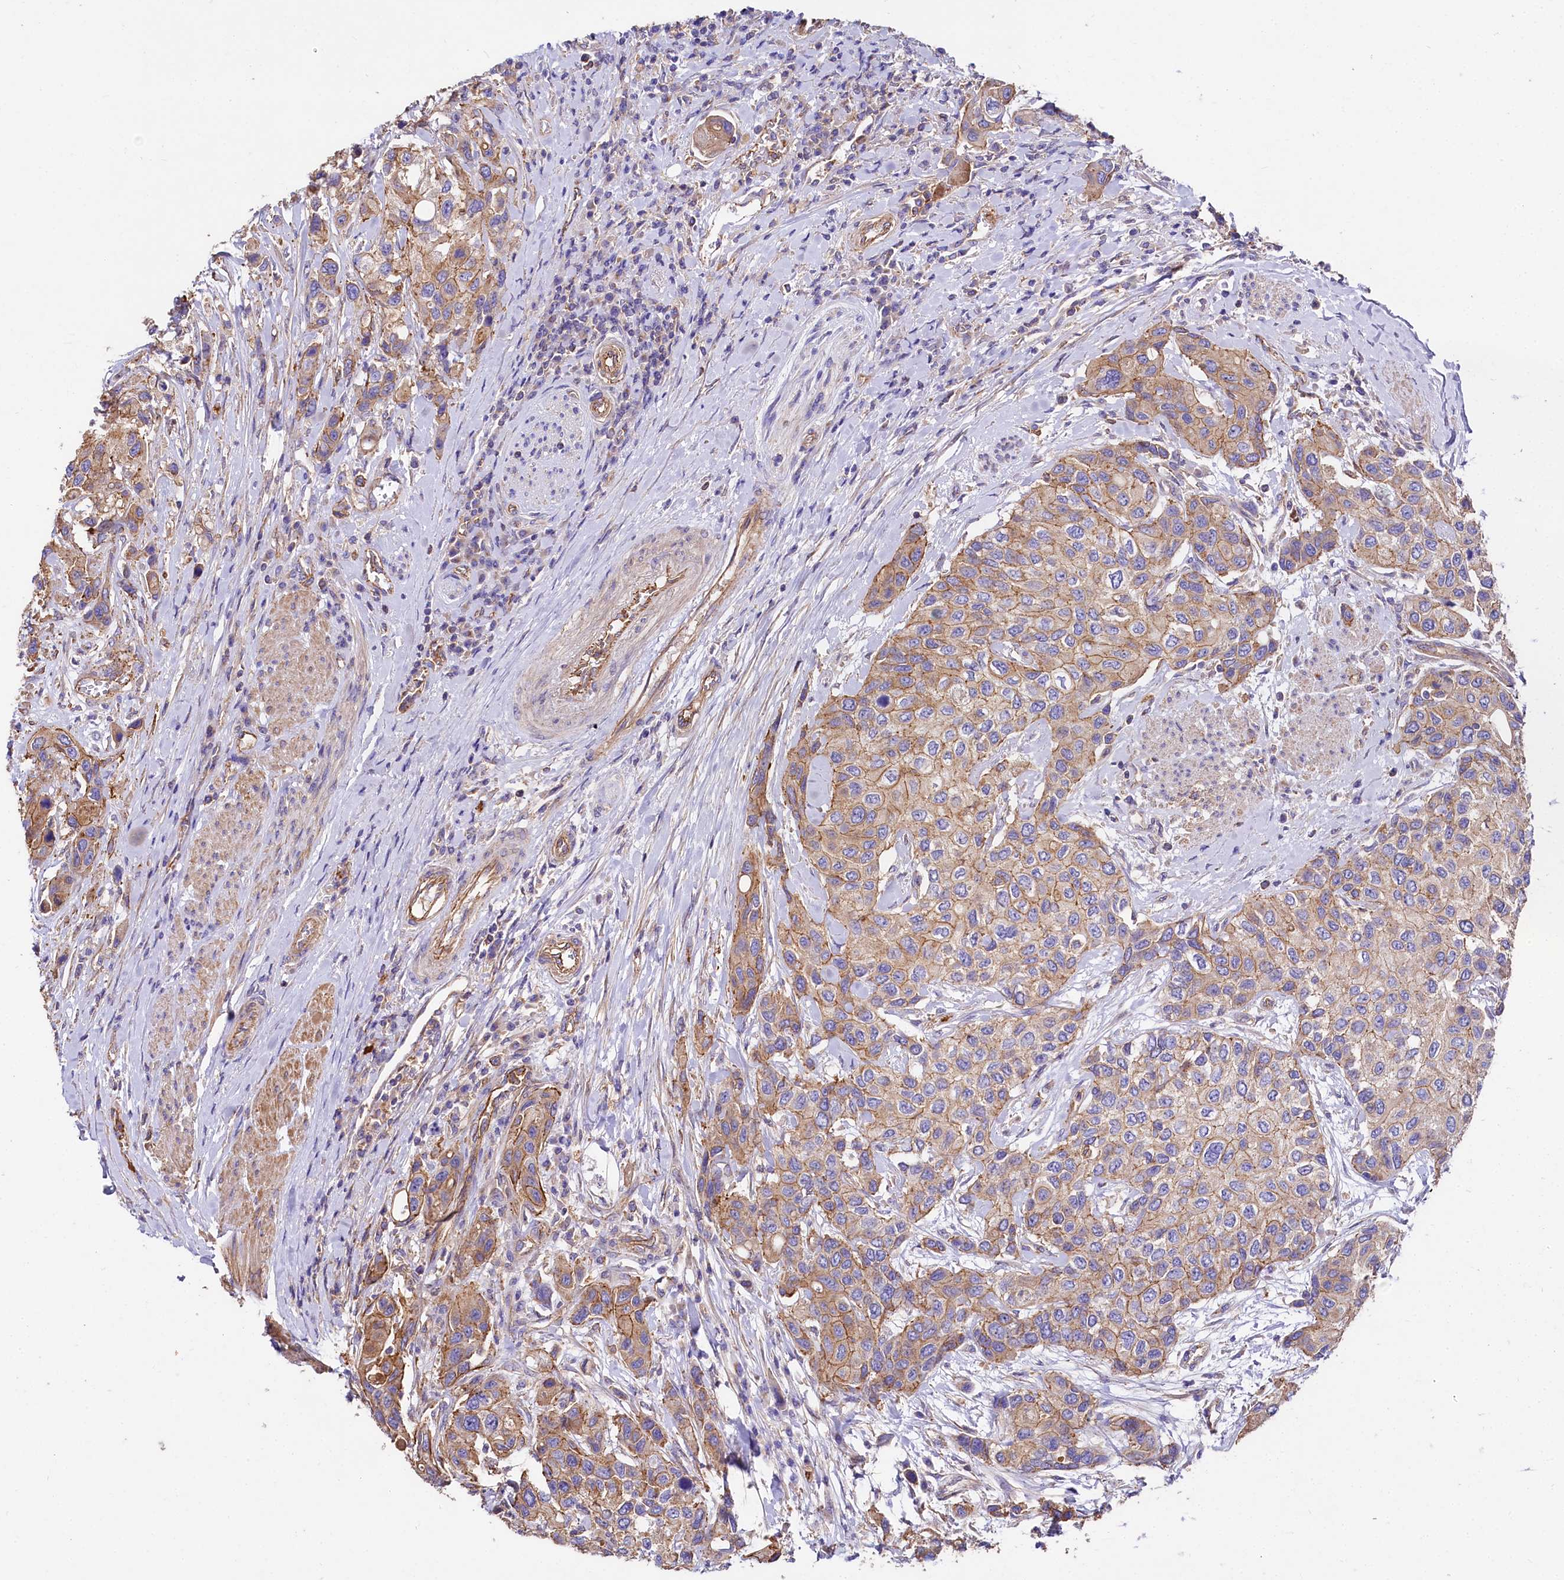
{"staining": {"intensity": "moderate", "quantity": "25%-75%", "location": "cytoplasmic/membranous"}, "tissue": "urothelial cancer", "cell_type": "Tumor cells", "image_type": "cancer", "snomed": [{"axis": "morphology", "description": "Normal tissue, NOS"}, {"axis": "morphology", "description": "Urothelial carcinoma, High grade"}, {"axis": "topography", "description": "Vascular tissue"}, {"axis": "topography", "description": "Urinary bladder"}], "caption": "Urothelial cancer stained for a protein exhibits moderate cytoplasmic/membranous positivity in tumor cells. Nuclei are stained in blue.", "gene": "FCHSD2", "patient": {"sex": "female", "age": 56}}